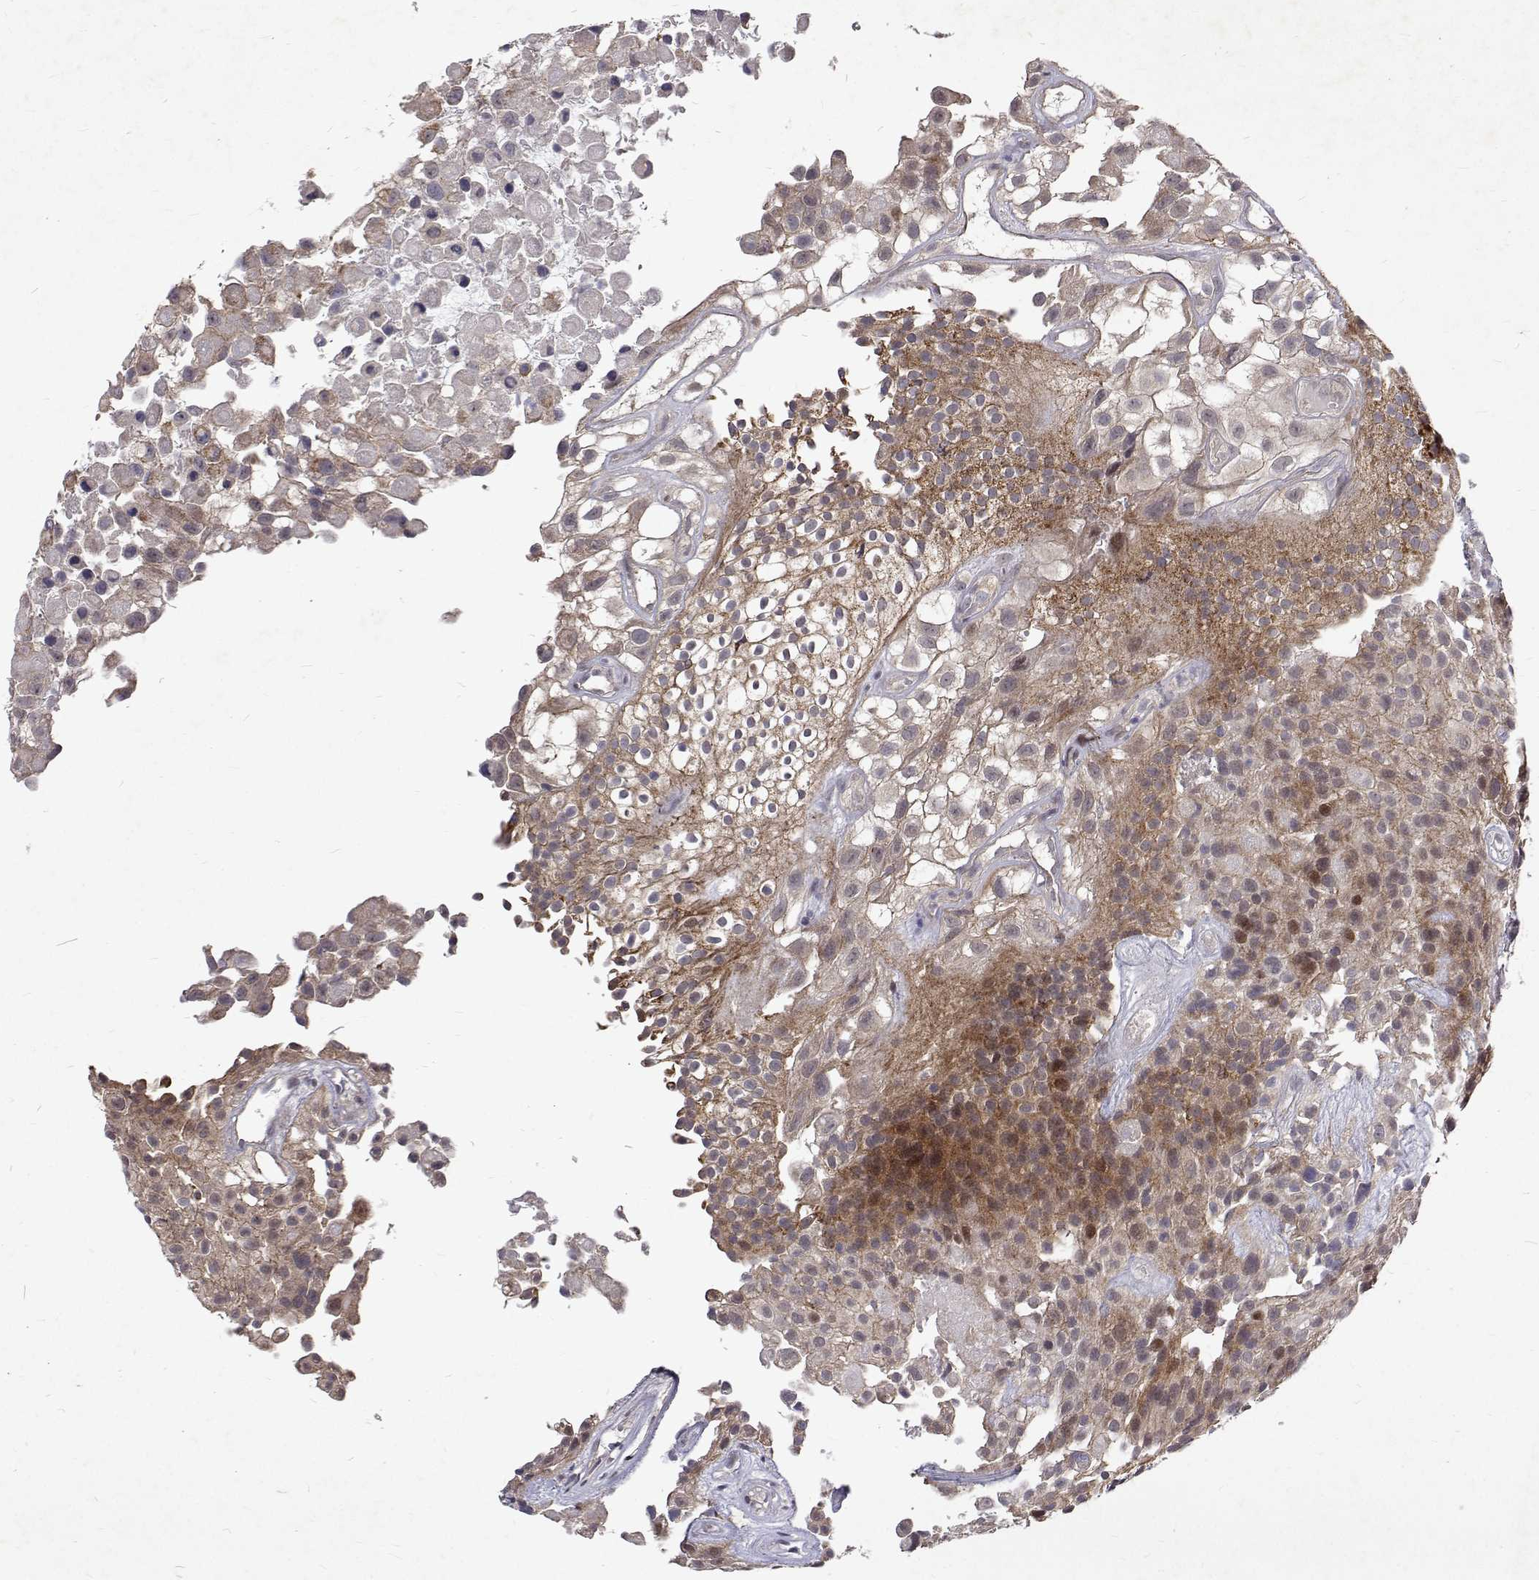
{"staining": {"intensity": "moderate", "quantity": ">75%", "location": "cytoplasmic/membranous"}, "tissue": "urothelial cancer", "cell_type": "Tumor cells", "image_type": "cancer", "snomed": [{"axis": "morphology", "description": "Urothelial carcinoma, High grade"}, {"axis": "topography", "description": "Urinary bladder"}], "caption": "Immunohistochemistry (IHC) of high-grade urothelial carcinoma demonstrates medium levels of moderate cytoplasmic/membranous staining in approximately >75% of tumor cells.", "gene": "ALKBH8", "patient": {"sex": "male", "age": 56}}